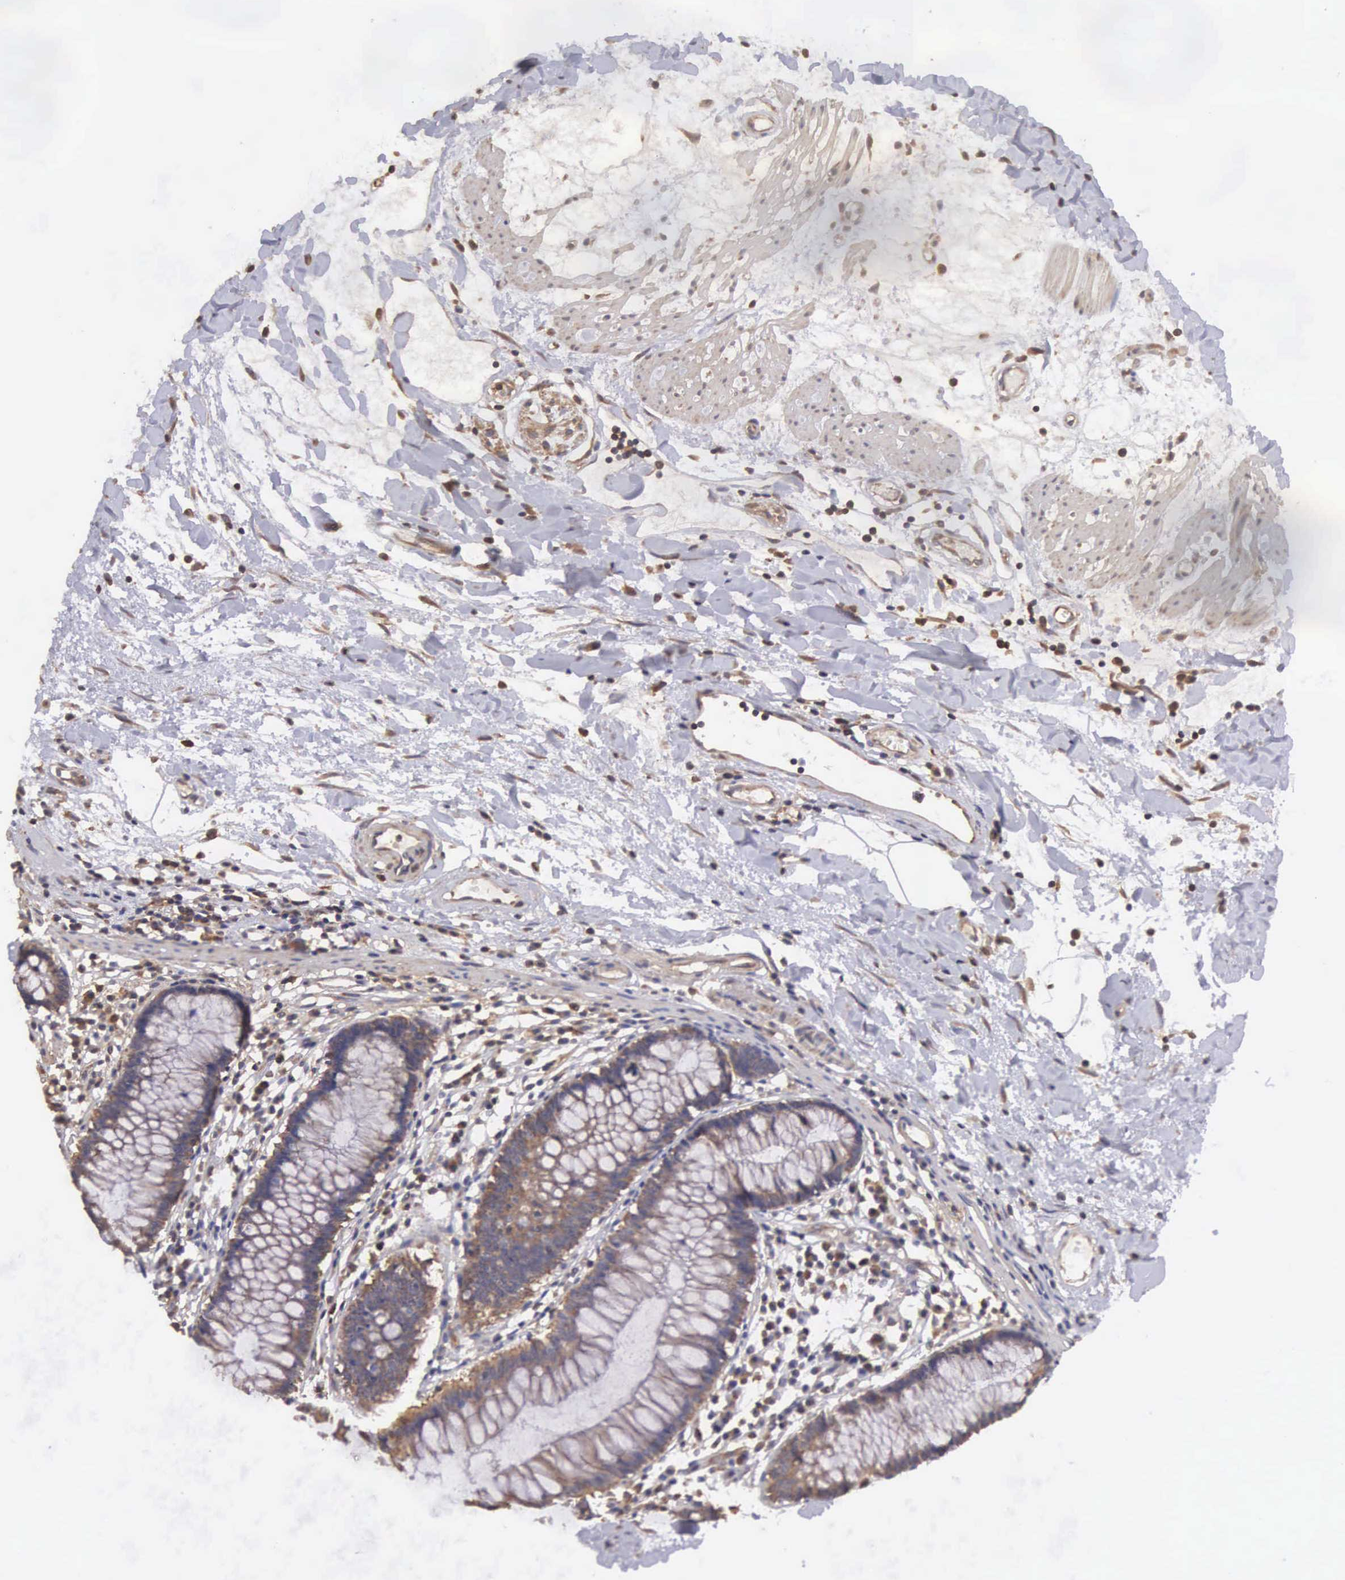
{"staining": {"intensity": "weak", "quantity": "25%-75%", "location": "cytoplasmic/membranous"}, "tissue": "colon", "cell_type": "Endothelial cells", "image_type": "normal", "snomed": [{"axis": "morphology", "description": "Normal tissue, NOS"}, {"axis": "topography", "description": "Colon"}], "caption": "Colon stained with immunohistochemistry (IHC) exhibits weak cytoplasmic/membranous staining in about 25%-75% of endothelial cells. The staining was performed using DAB to visualize the protein expression in brown, while the nuclei were stained in blue with hematoxylin (Magnification: 20x).", "gene": "DHRS1", "patient": {"sex": "female", "age": 55}}